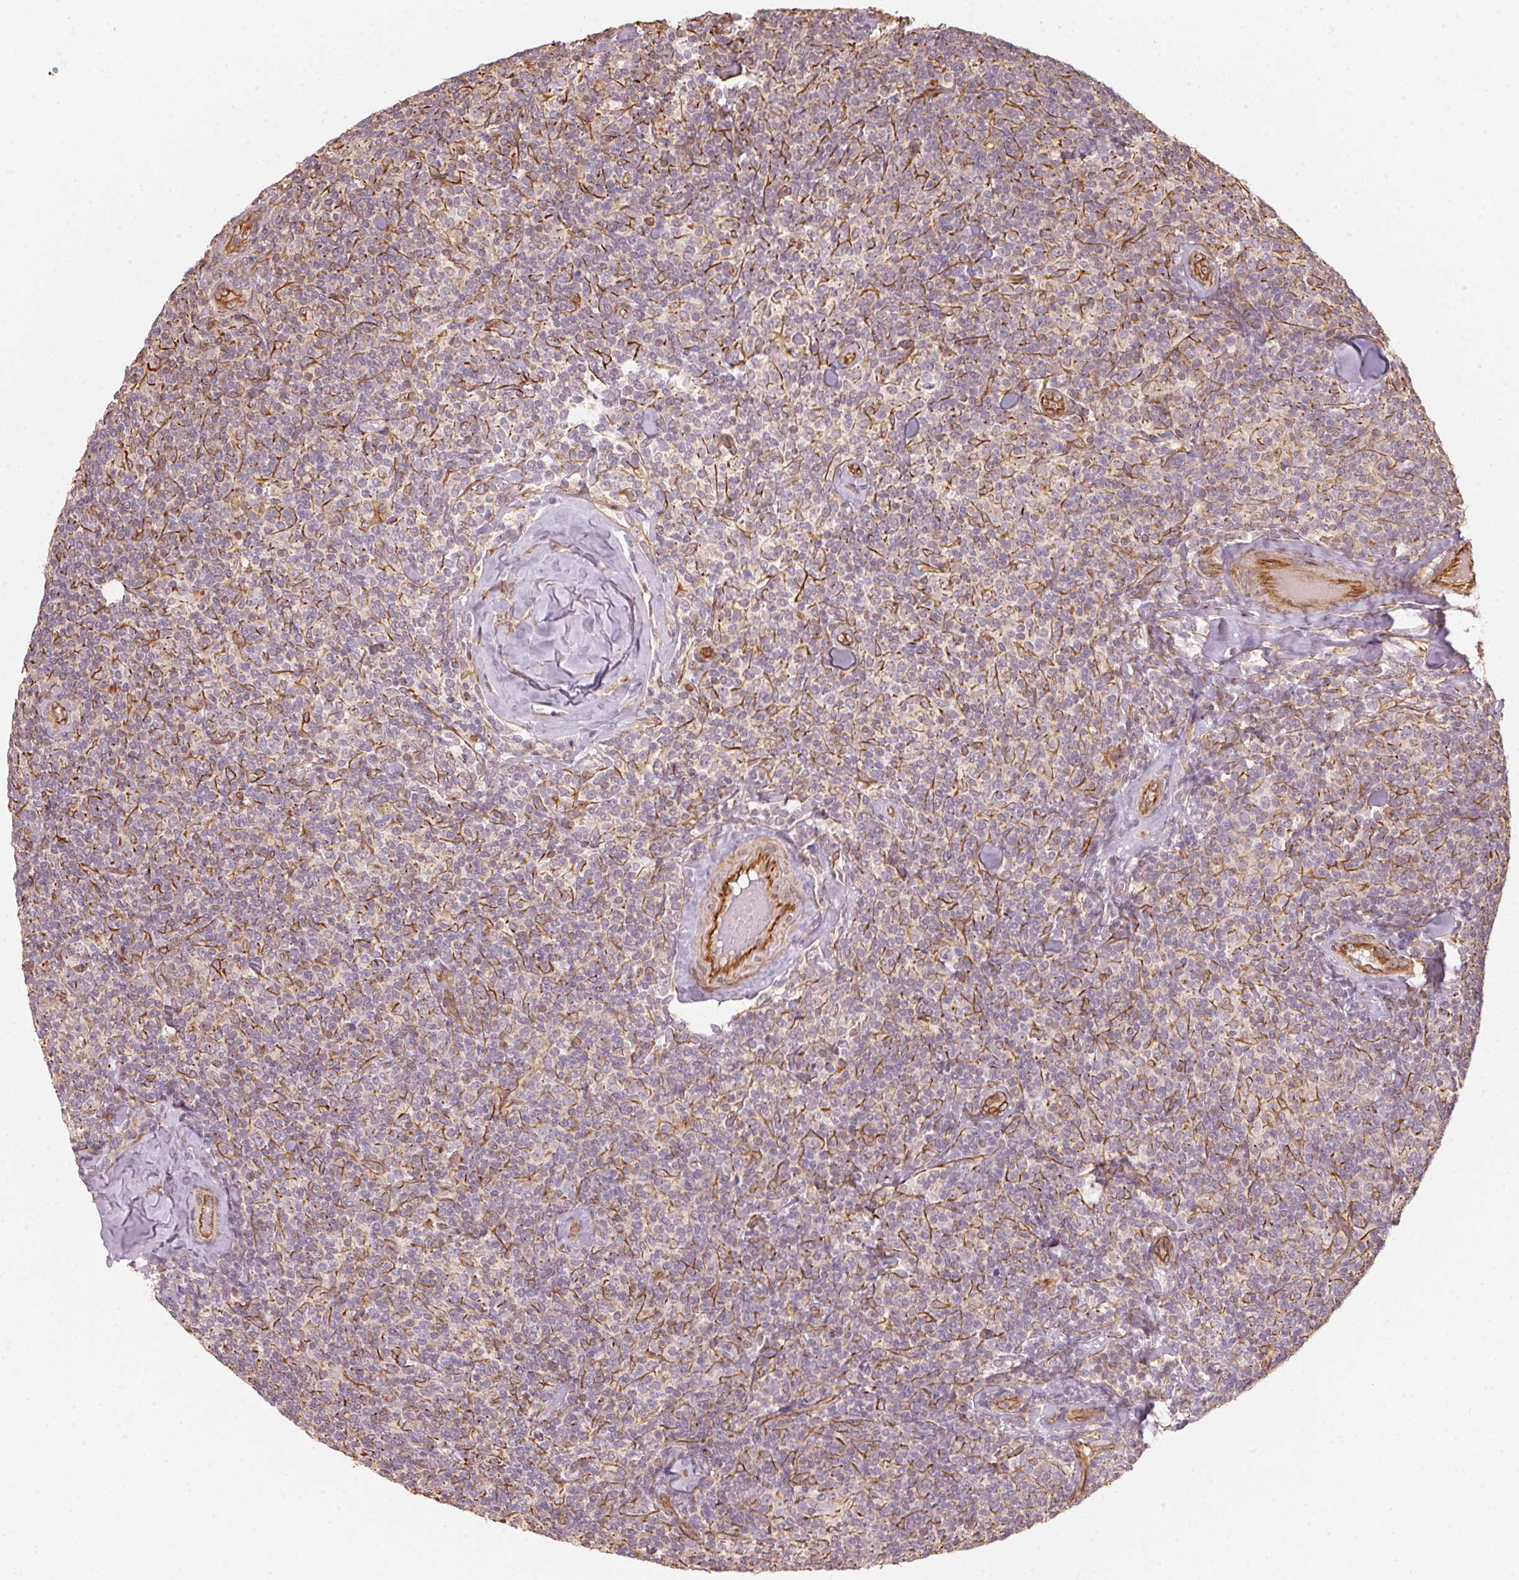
{"staining": {"intensity": "negative", "quantity": "none", "location": "none"}, "tissue": "lymphoma", "cell_type": "Tumor cells", "image_type": "cancer", "snomed": [{"axis": "morphology", "description": "Malignant lymphoma, non-Hodgkin's type, Low grade"}, {"axis": "topography", "description": "Lymph node"}], "caption": "DAB (3,3'-diaminobenzidine) immunohistochemical staining of human malignant lymphoma, non-Hodgkin's type (low-grade) exhibits no significant staining in tumor cells. Brightfield microscopy of immunohistochemistry stained with DAB (brown) and hematoxylin (blue), captured at high magnification.", "gene": "FOXR2", "patient": {"sex": "female", "age": 56}}